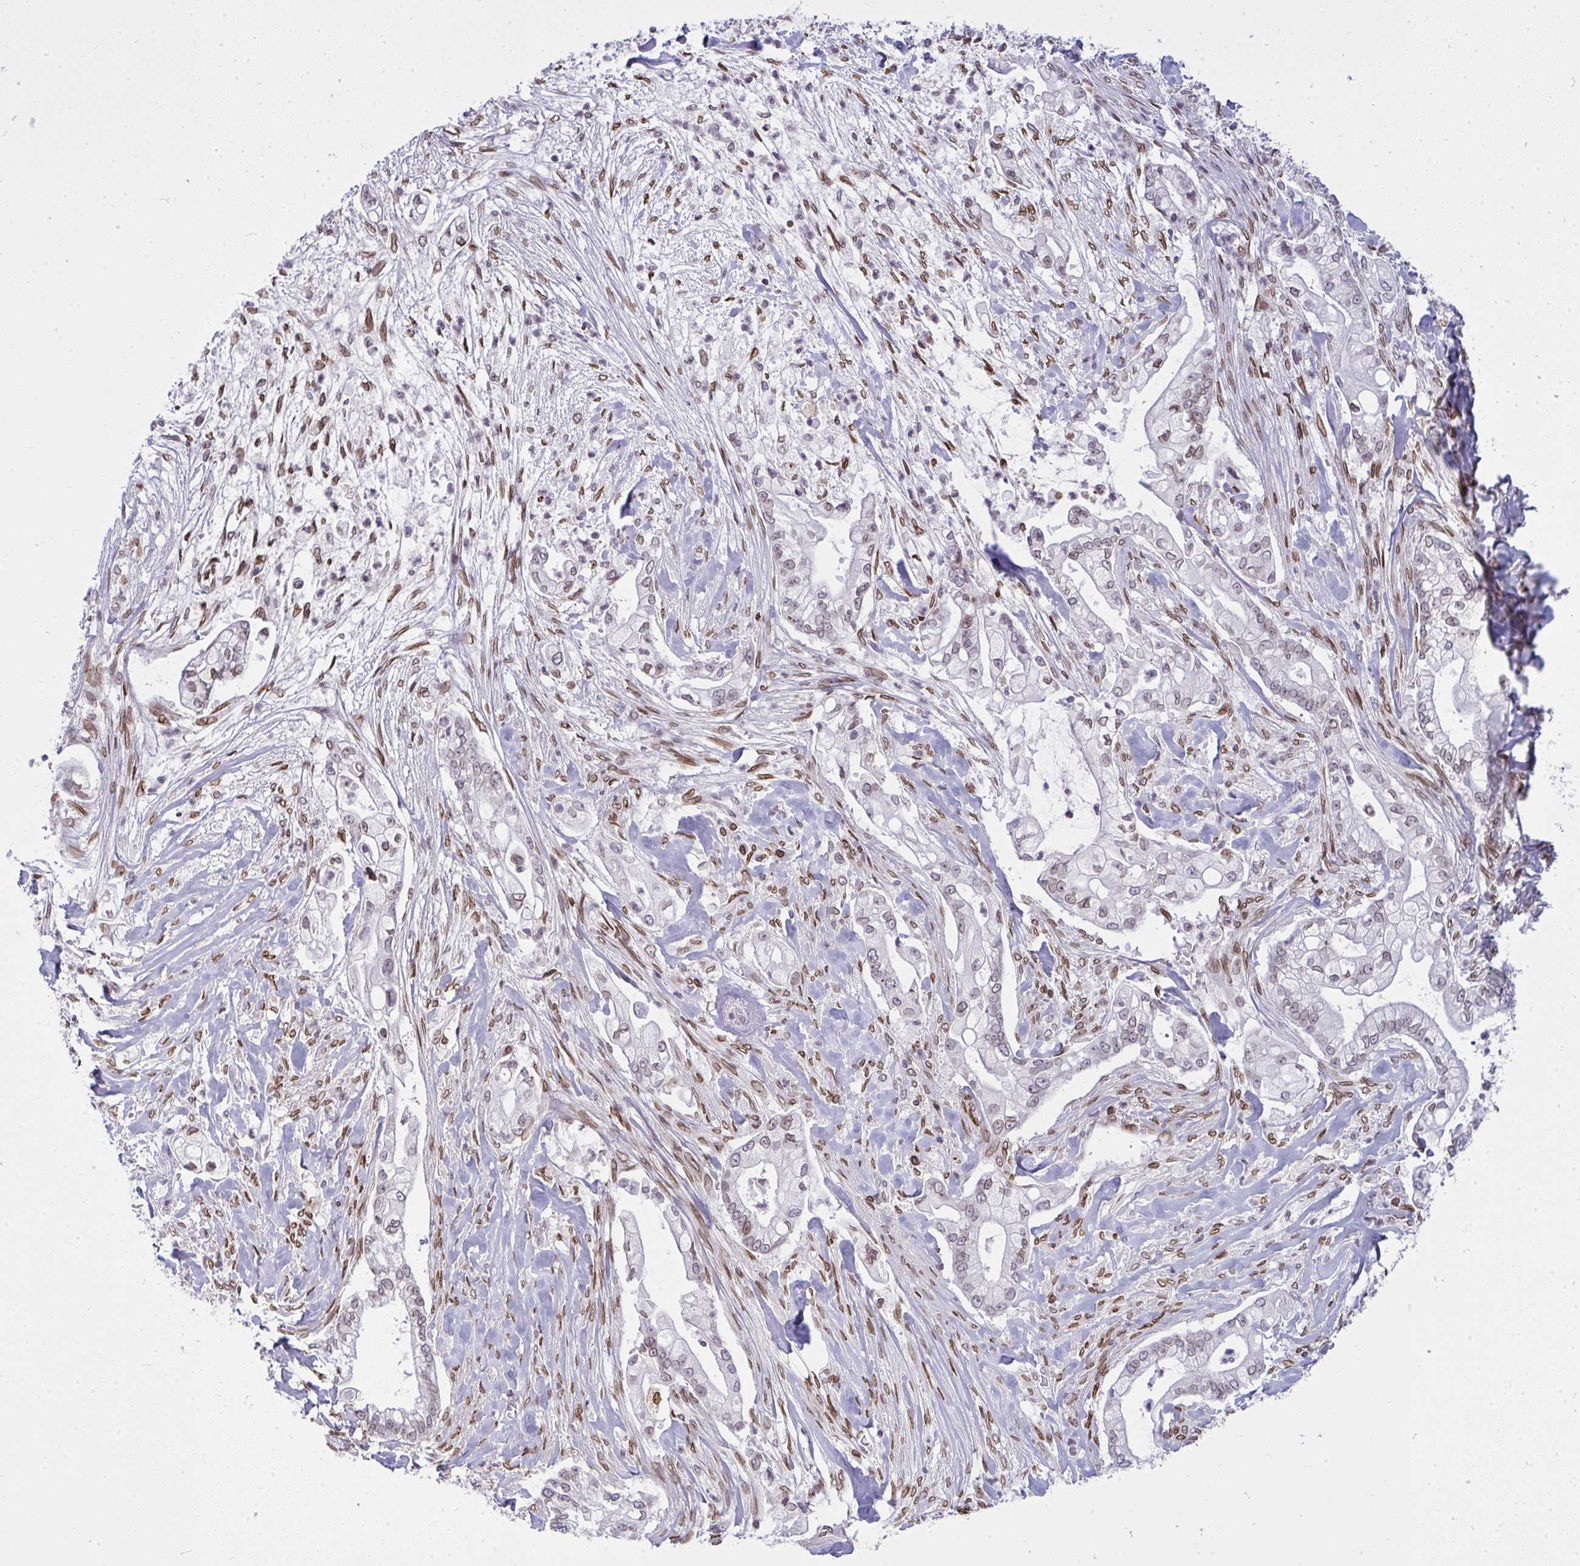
{"staining": {"intensity": "weak", "quantity": "<25%", "location": "cytoplasmic/membranous,nuclear"}, "tissue": "pancreatic cancer", "cell_type": "Tumor cells", "image_type": "cancer", "snomed": [{"axis": "morphology", "description": "Adenocarcinoma, NOS"}, {"axis": "topography", "description": "Pancreas"}], "caption": "Immunohistochemistry of human pancreatic cancer (adenocarcinoma) exhibits no expression in tumor cells.", "gene": "LMNB2", "patient": {"sex": "female", "age": 69}}